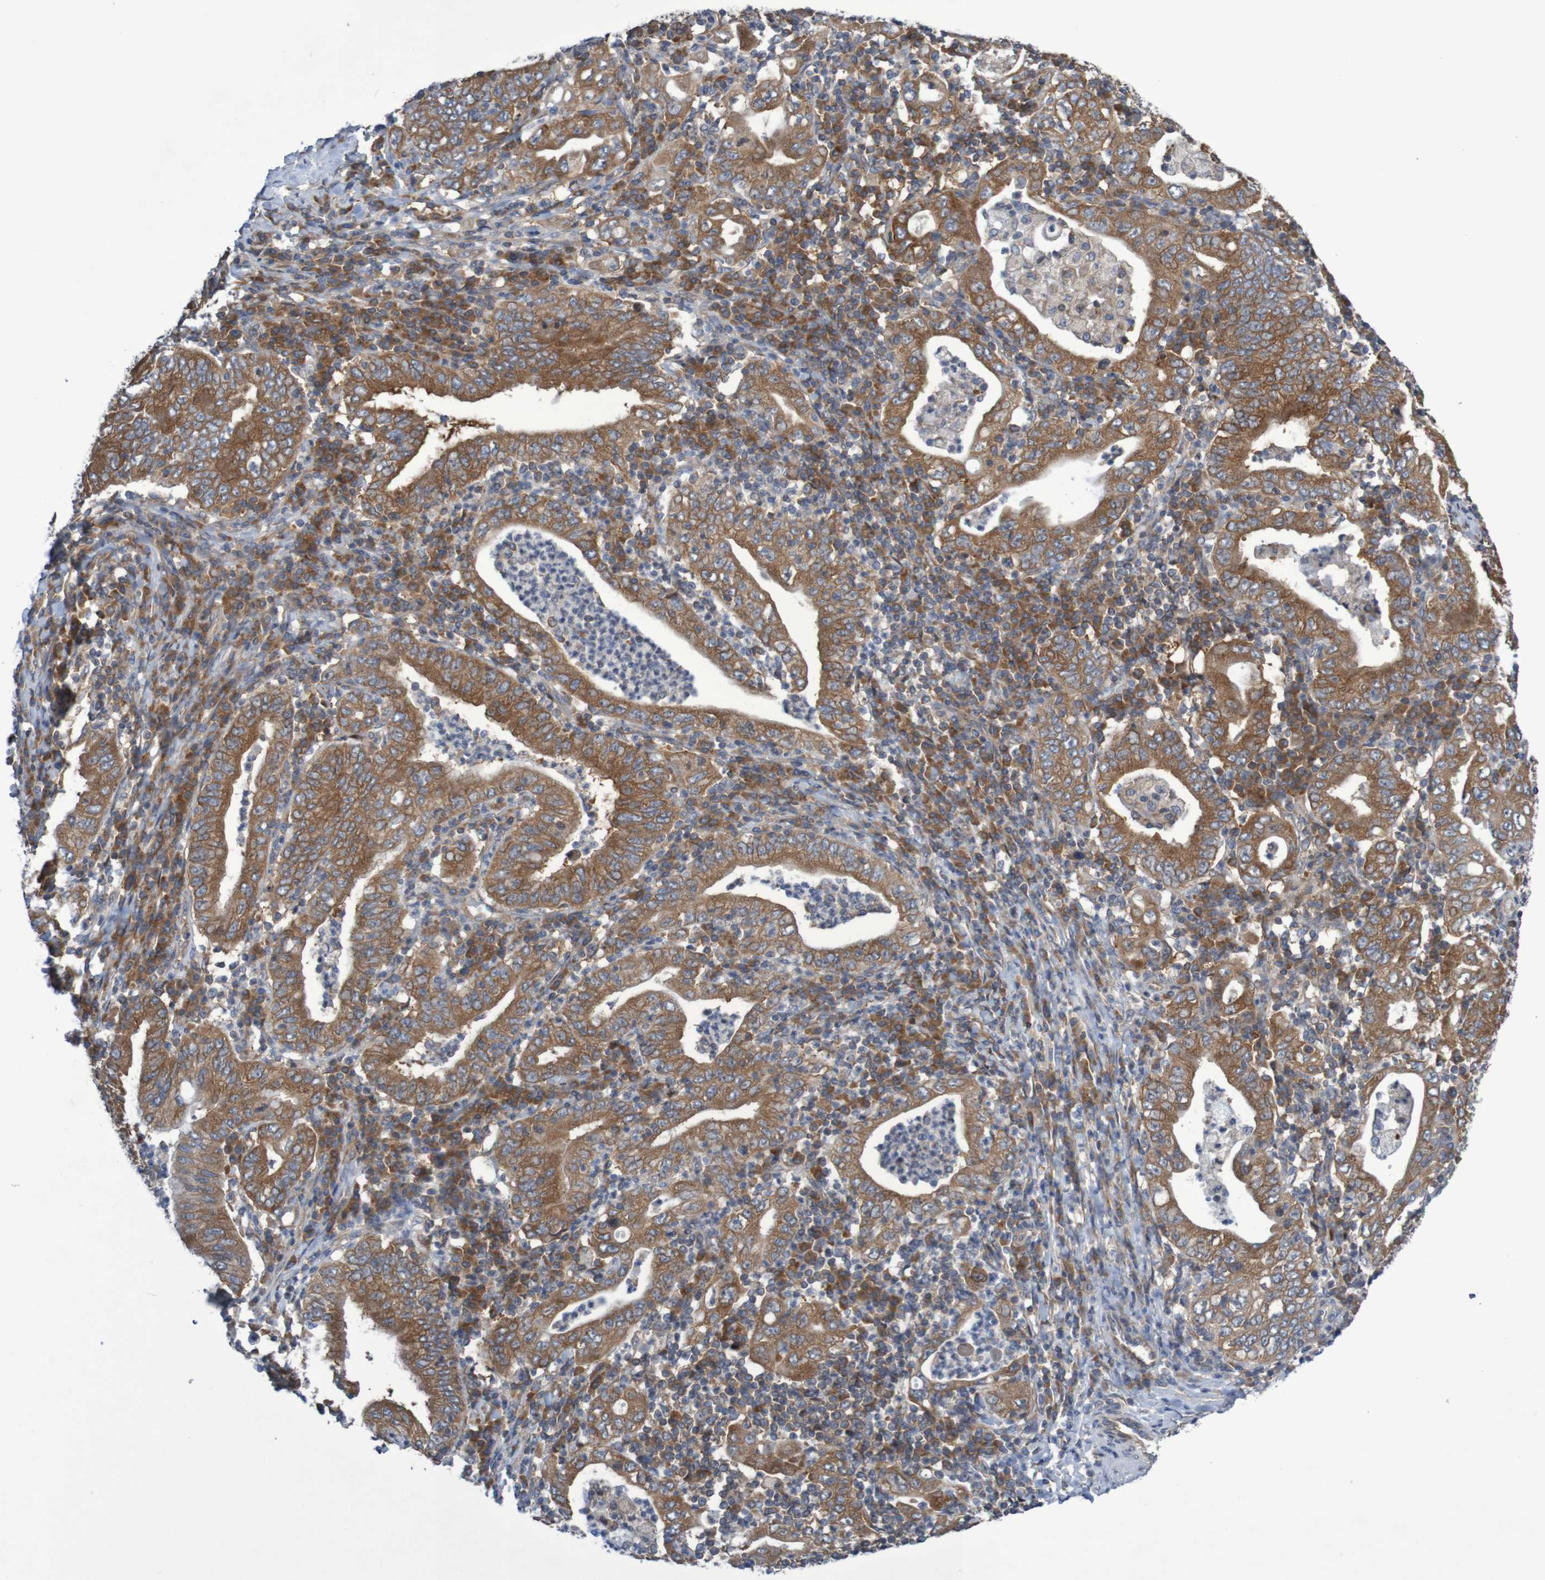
{"staining": {"intensity": "strong", "quantity": ">75%", "location": "cytoplasmic/membranous"}, "tissue": "stomach cancer", "cell_type": "Tumor cells", "image_type": "cancer", "snomed": [{"axis": "morphology", "description": "Normal tissue, NOS"}, {"axis": "morphology", "description": "Adenocarcinoma, NOS"}, {"axis": "topography", "description": "Esophagus"}, {"axis": "topography", "description": "Stomach, upper"}, {"axis": "topography", "description": "Peripheral nerve tissue"}], "caption": "Tumor cells exhibit strong cytoplasmic/membranous positivity in approximately >75% of cells in stomach adenocarcinoma. The staining was performed using DAB to visualize the protein expression in brown, while the nuclei were stained in blue with hematoxylin (Magnification: 20x).", "gene": "LRRC47", "patient": {"sex": "male", "age": 62}}